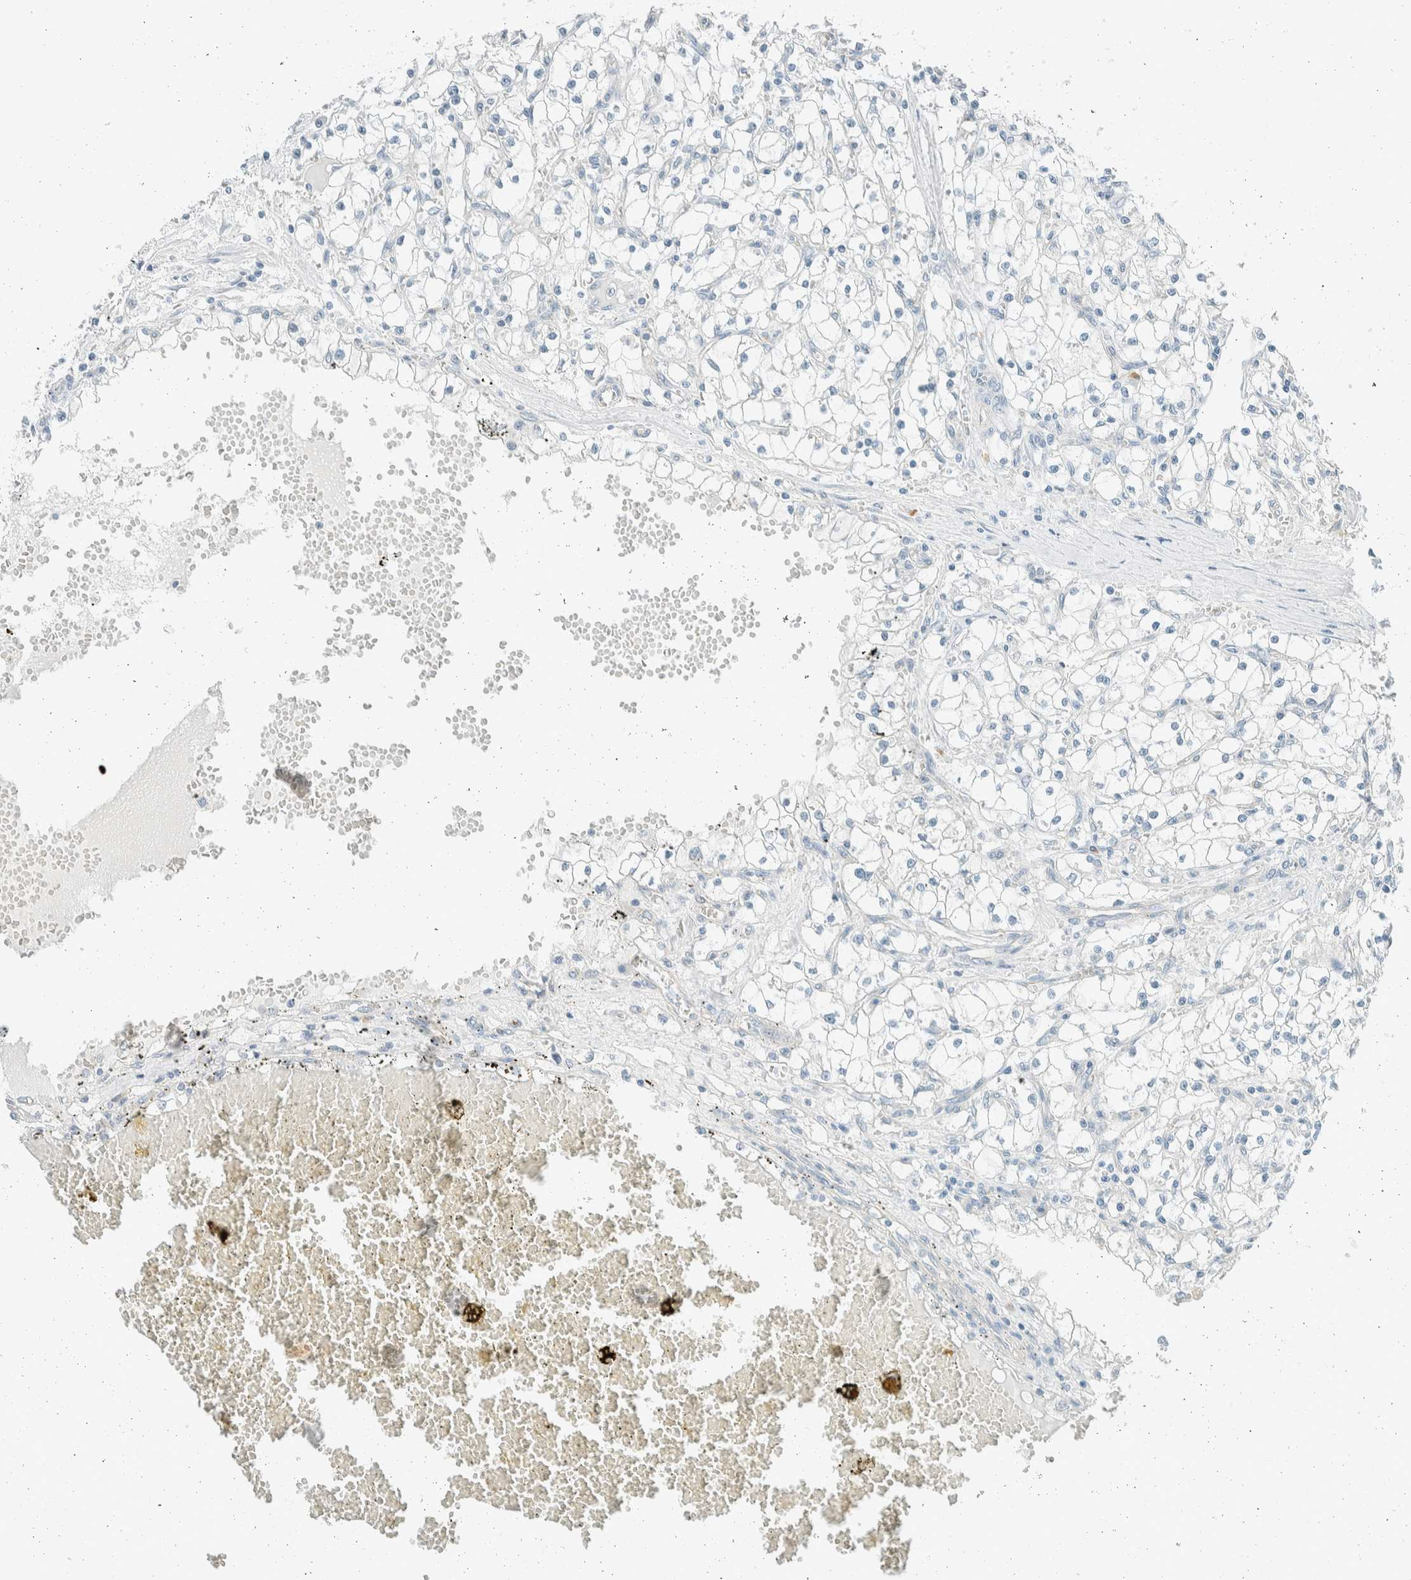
{"staining": {"intensity": "negative", "quantity": "none", "location": "none"}, "tissue": "renal cancer", "cell_type": "Tumor cells", "image_type": "cancer", "snomed": [{"axis": "morphology", "description": "Adenocarcinoma, NOS"}, {"axis": "topography", "description": "Kidney"}], "caption": "IHC image of neoplastic tissue: renal cancer stained with DAB (3,3'-diaminobenzidine) displays no significant protein staining in tumor cells.", "gene": "SLFN12", "patient": {"sex": "male", "age": 56}}